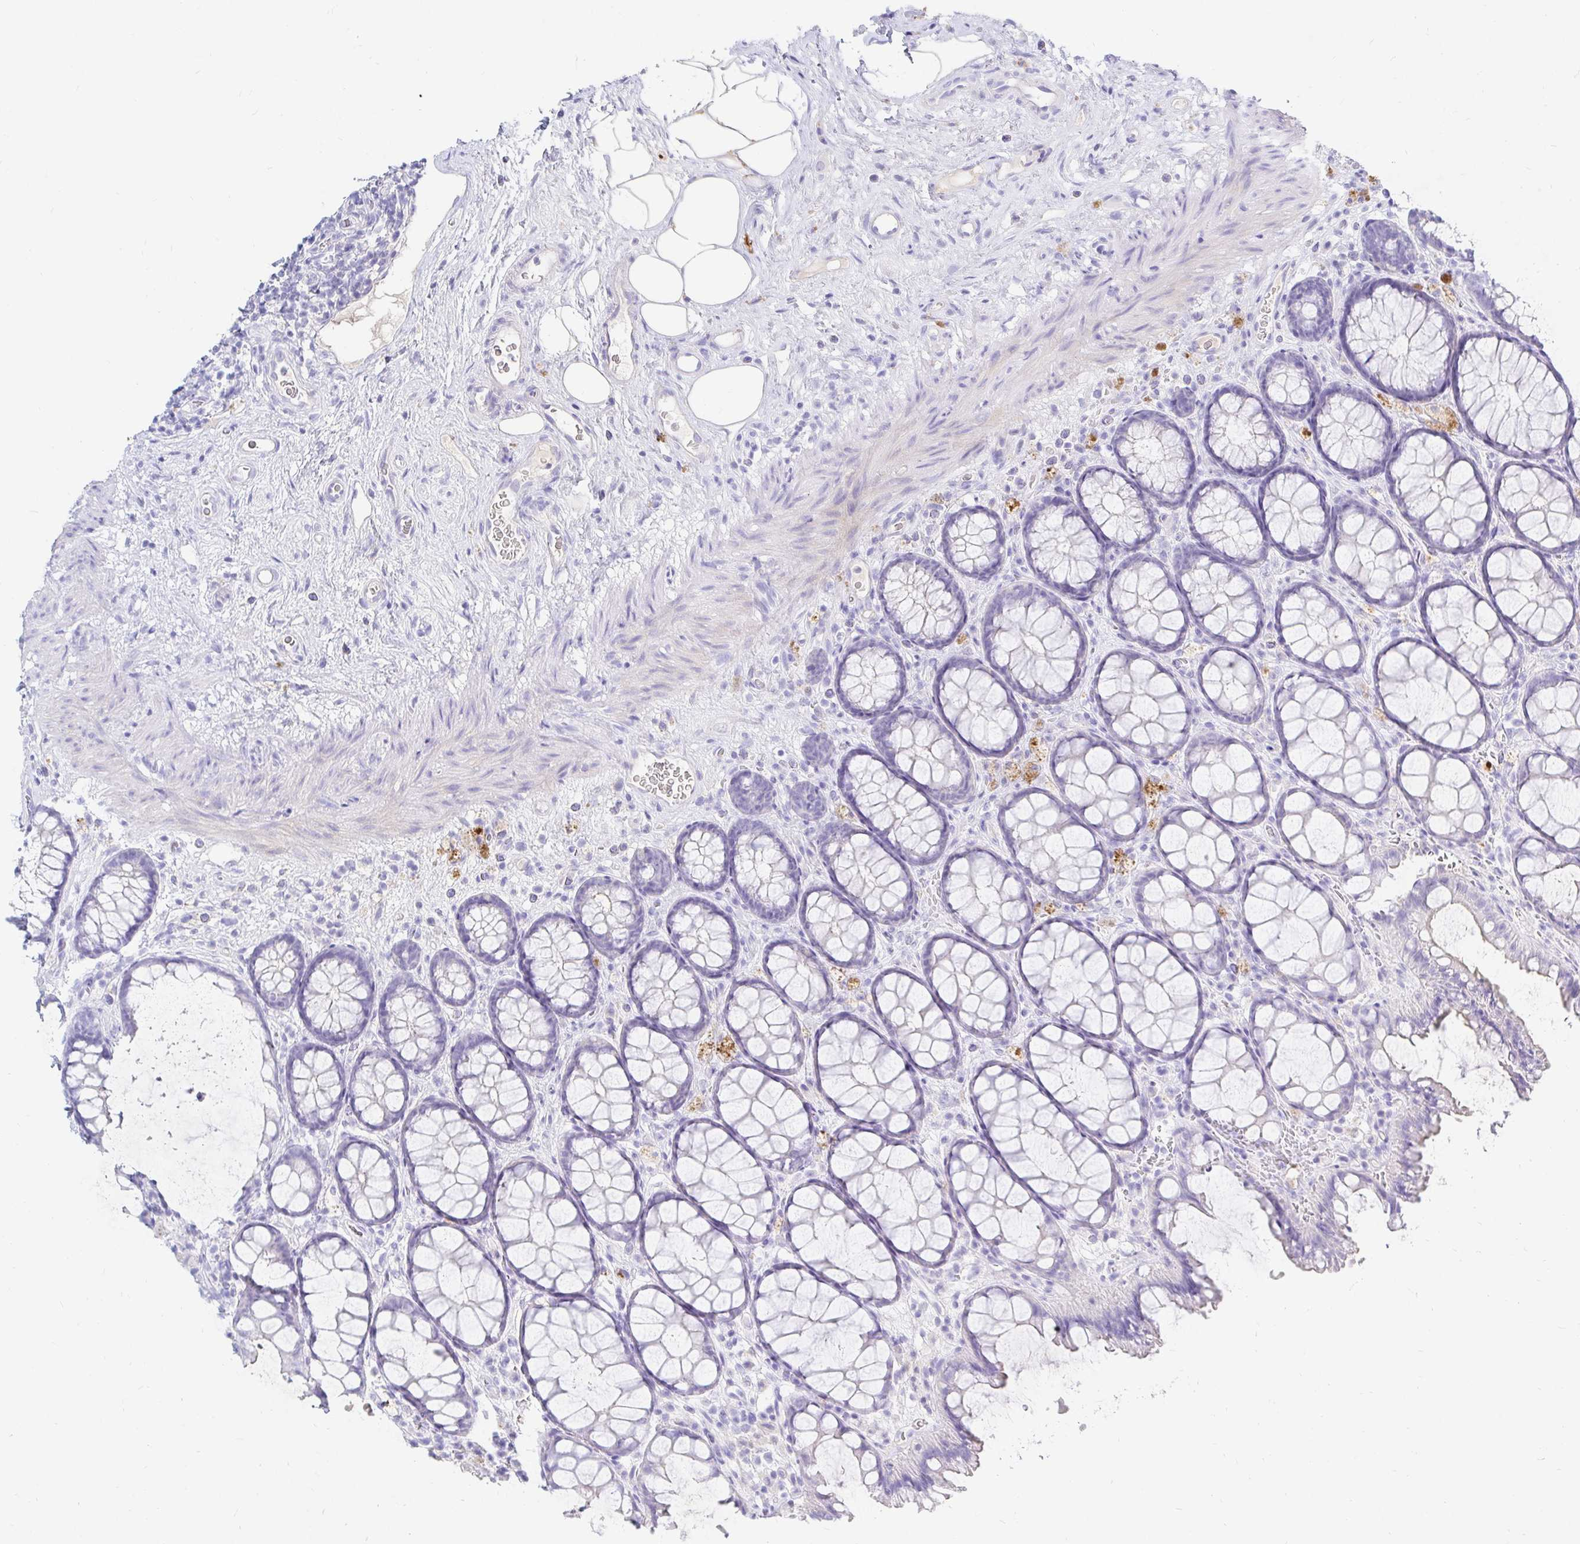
{"staining": {"intensity": "negative", "quantity": "none", "location": "none"}, "tissue": "rectum", "cell_type": "Glandular cells", "image_type": "normal", "snomed": [{"axis": "morphology", "description": "Normal tissue, NOS"}, {"axis": "topography", "description": "Rectum"}], "caption": "A histopathology image of rectum stained for a protein demonstrates no brown staining in glandular cells. (IHC, brightfield microscopy, high magnification).", "gene": "NR2E1", "patient": {"sex": "female", "age": 67}}